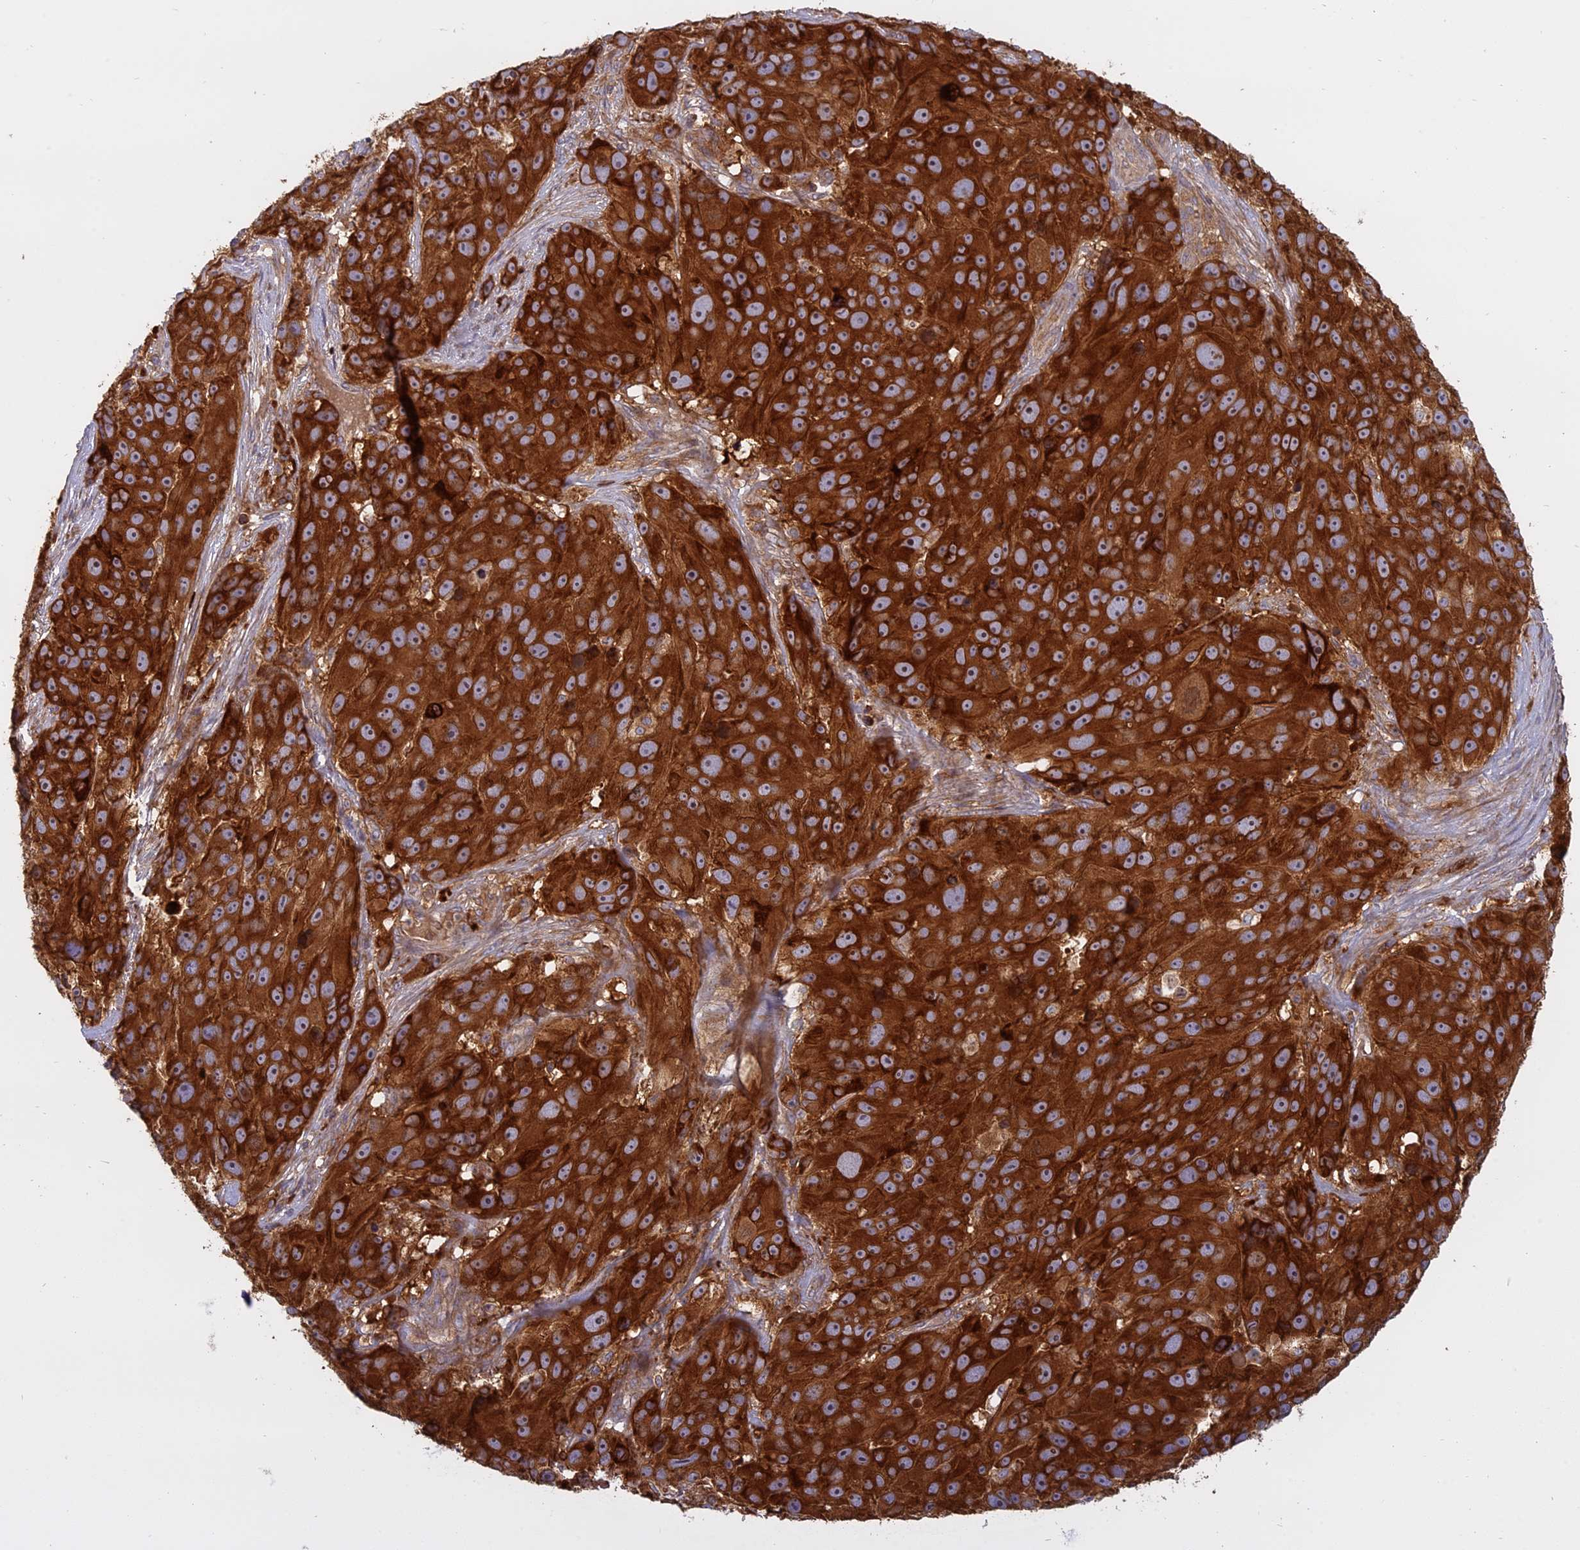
{"staining": {"intensity": "strong", "quantity": ">75%", "location": "cytoplasmic/membranous,nuclear"}, "tissue": "melanoma", "cell_type": "Tumor cells", "image_type": "cancer", "snomed": [{"axis": "morphology", "description": "Malignant melanoma, NOS"}, {"axis": "topography", "description": "Skin"}], "caption": "A histopathology image of human melanoma stained for a protein displays strong cytoplasmic/membranous and nuclear brown staining in tumor cells.", "gene": "TMEM208", "patient": {"sex": "male", "age": 84}}